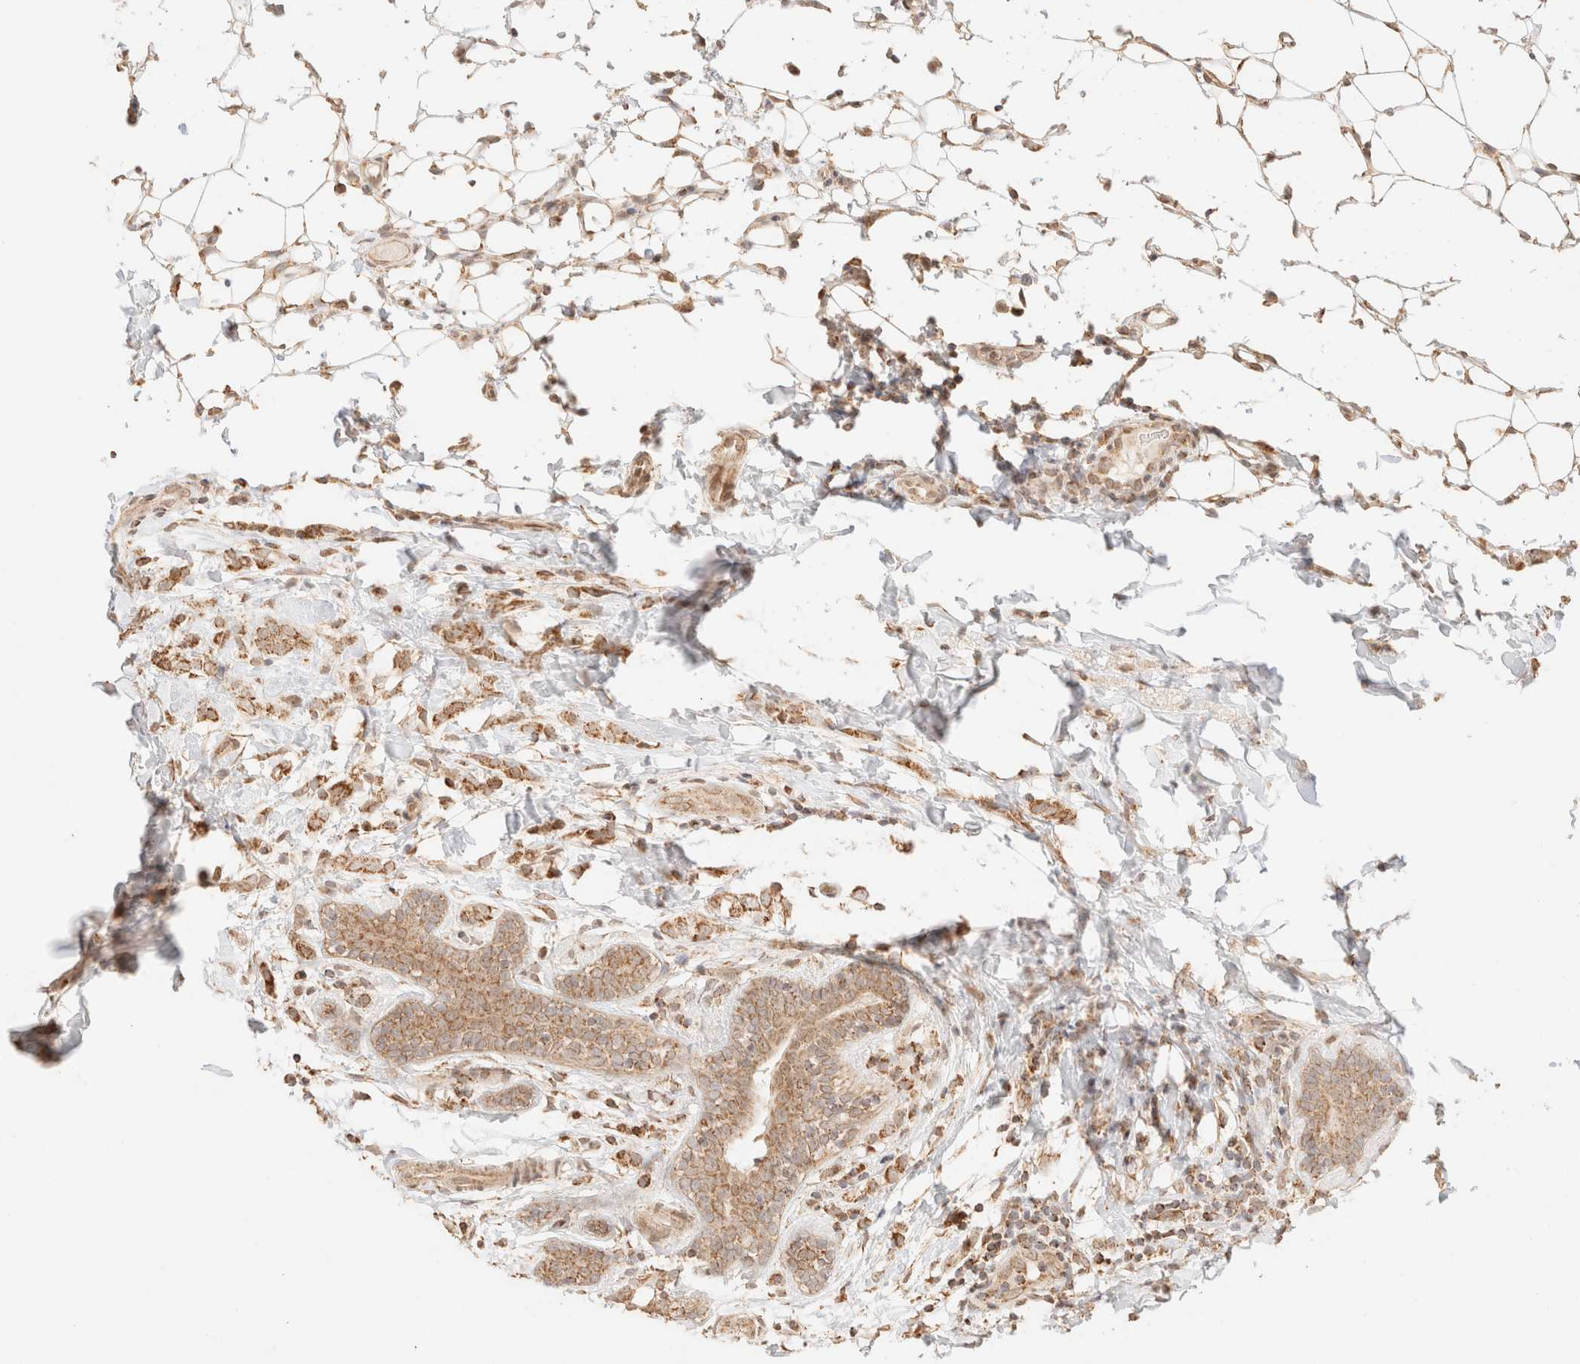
{"staining": {"intensity": "moderate", "quantity": ">75%", "location": "cytoplasmic/membranous"}, "tissue": "breast cancer", "cell_type": "Tumor cells", "image_type": "cancer", "snomed": [{"axis": "morphology", "description": "Normal tissue, NOS"}, {"axis": "morphology", "description": "Lobular carcinoma"}, {"axis": "topography", "description": "Breast"}], "caption": "Breast lobular carcinoma stained with a protein marker reveals moderate staining in tumor cells.", "gene": "TACO1", "patient": {"sex": "female", "age": 47}}